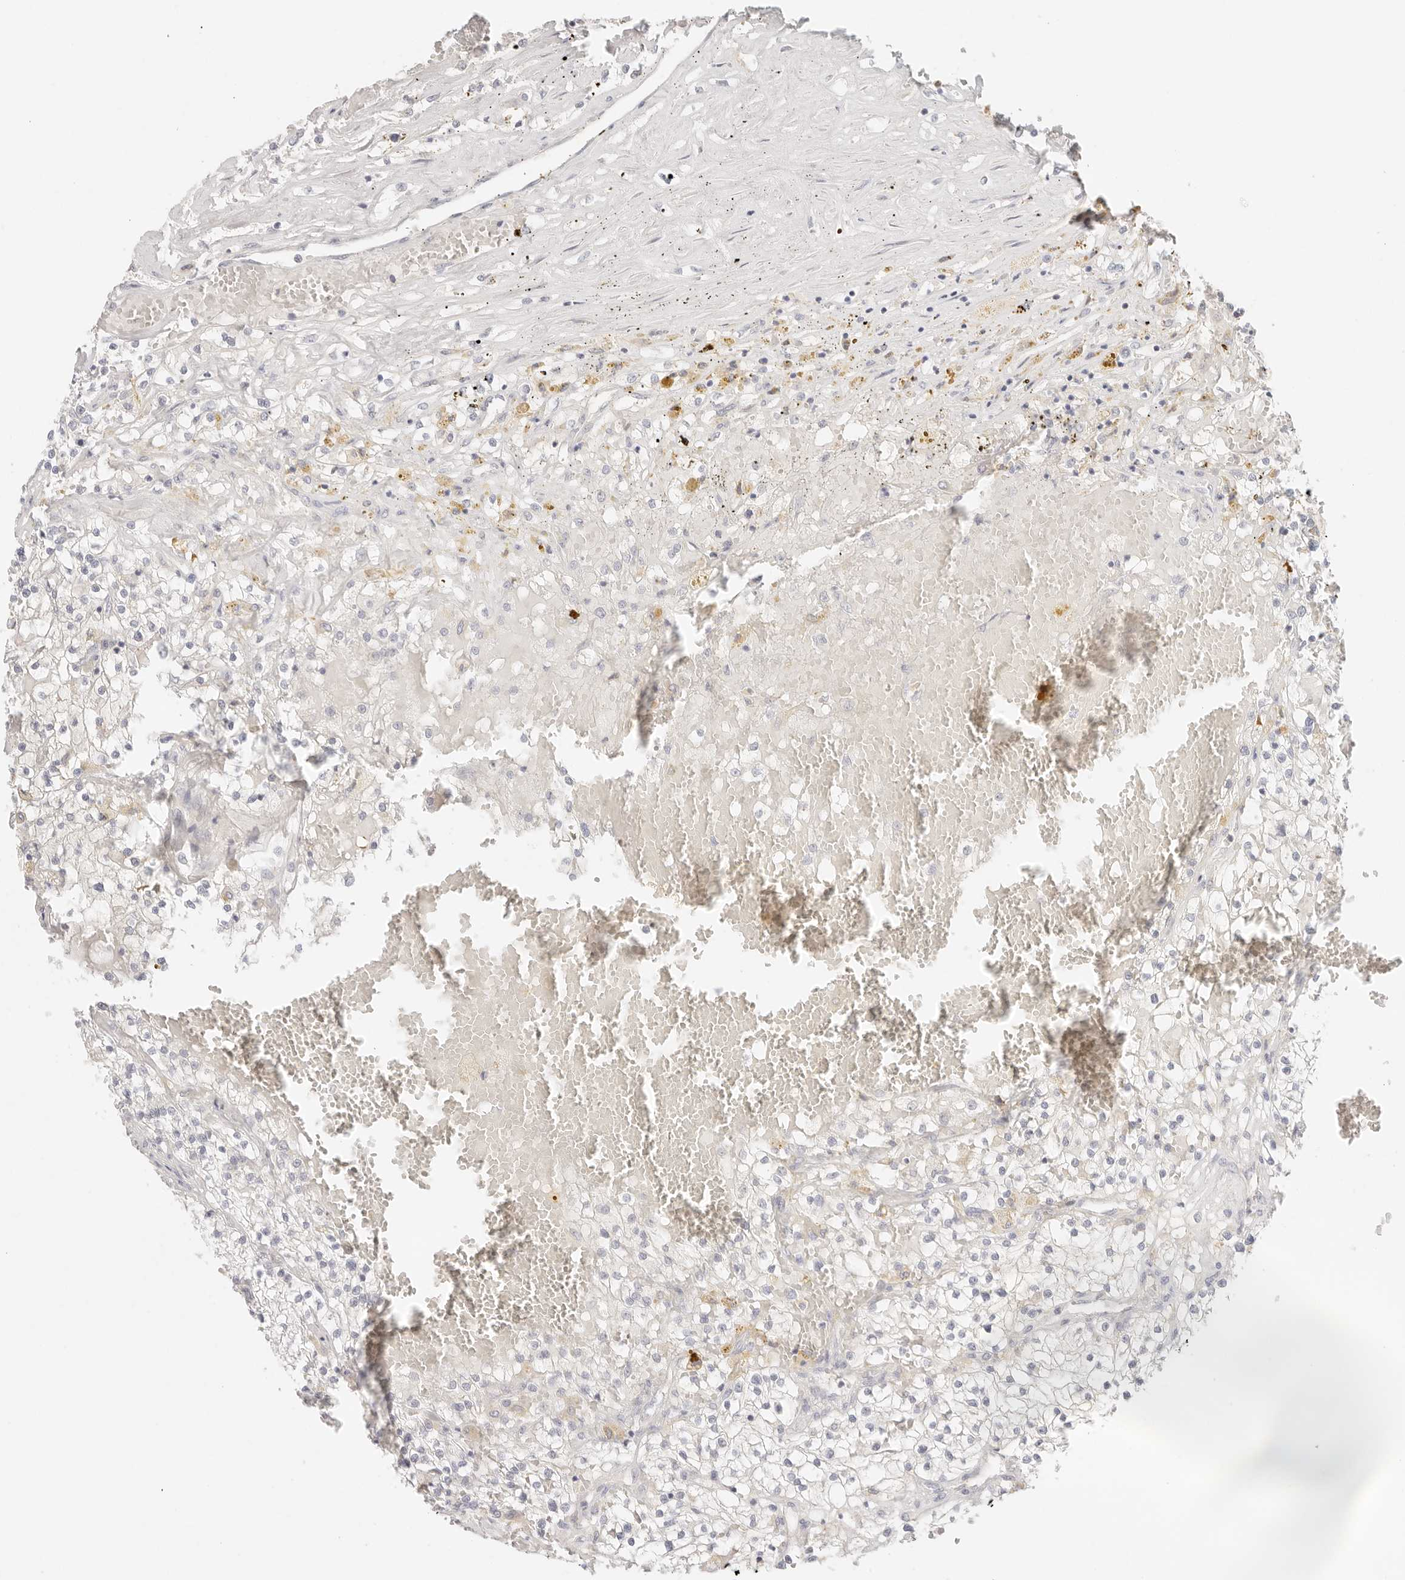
{"staining": {"intensity": "negative", "quantity": "none", "location": "none"}, "tissue": "renal cancer", "cell_type": "Tumor cells", "image_type": "cancer", "snomed": [{"axis": "morphology", "description": "Normal tissue, NOS"}, {"axis": "morphology", "description": "Adenocarcinoma, NOS"}, {"axis": "topography", "description": "Kidney"}], "caption": "High magnification brightfield microscopy of renal cancer (adenocarcinoma) stained with DAB (brown) and counterstained with hematoxylin (blue): tumor cells show no significant staining.", "gene": "SPHK1", "patient": {"sex": "male", "age": 68}}